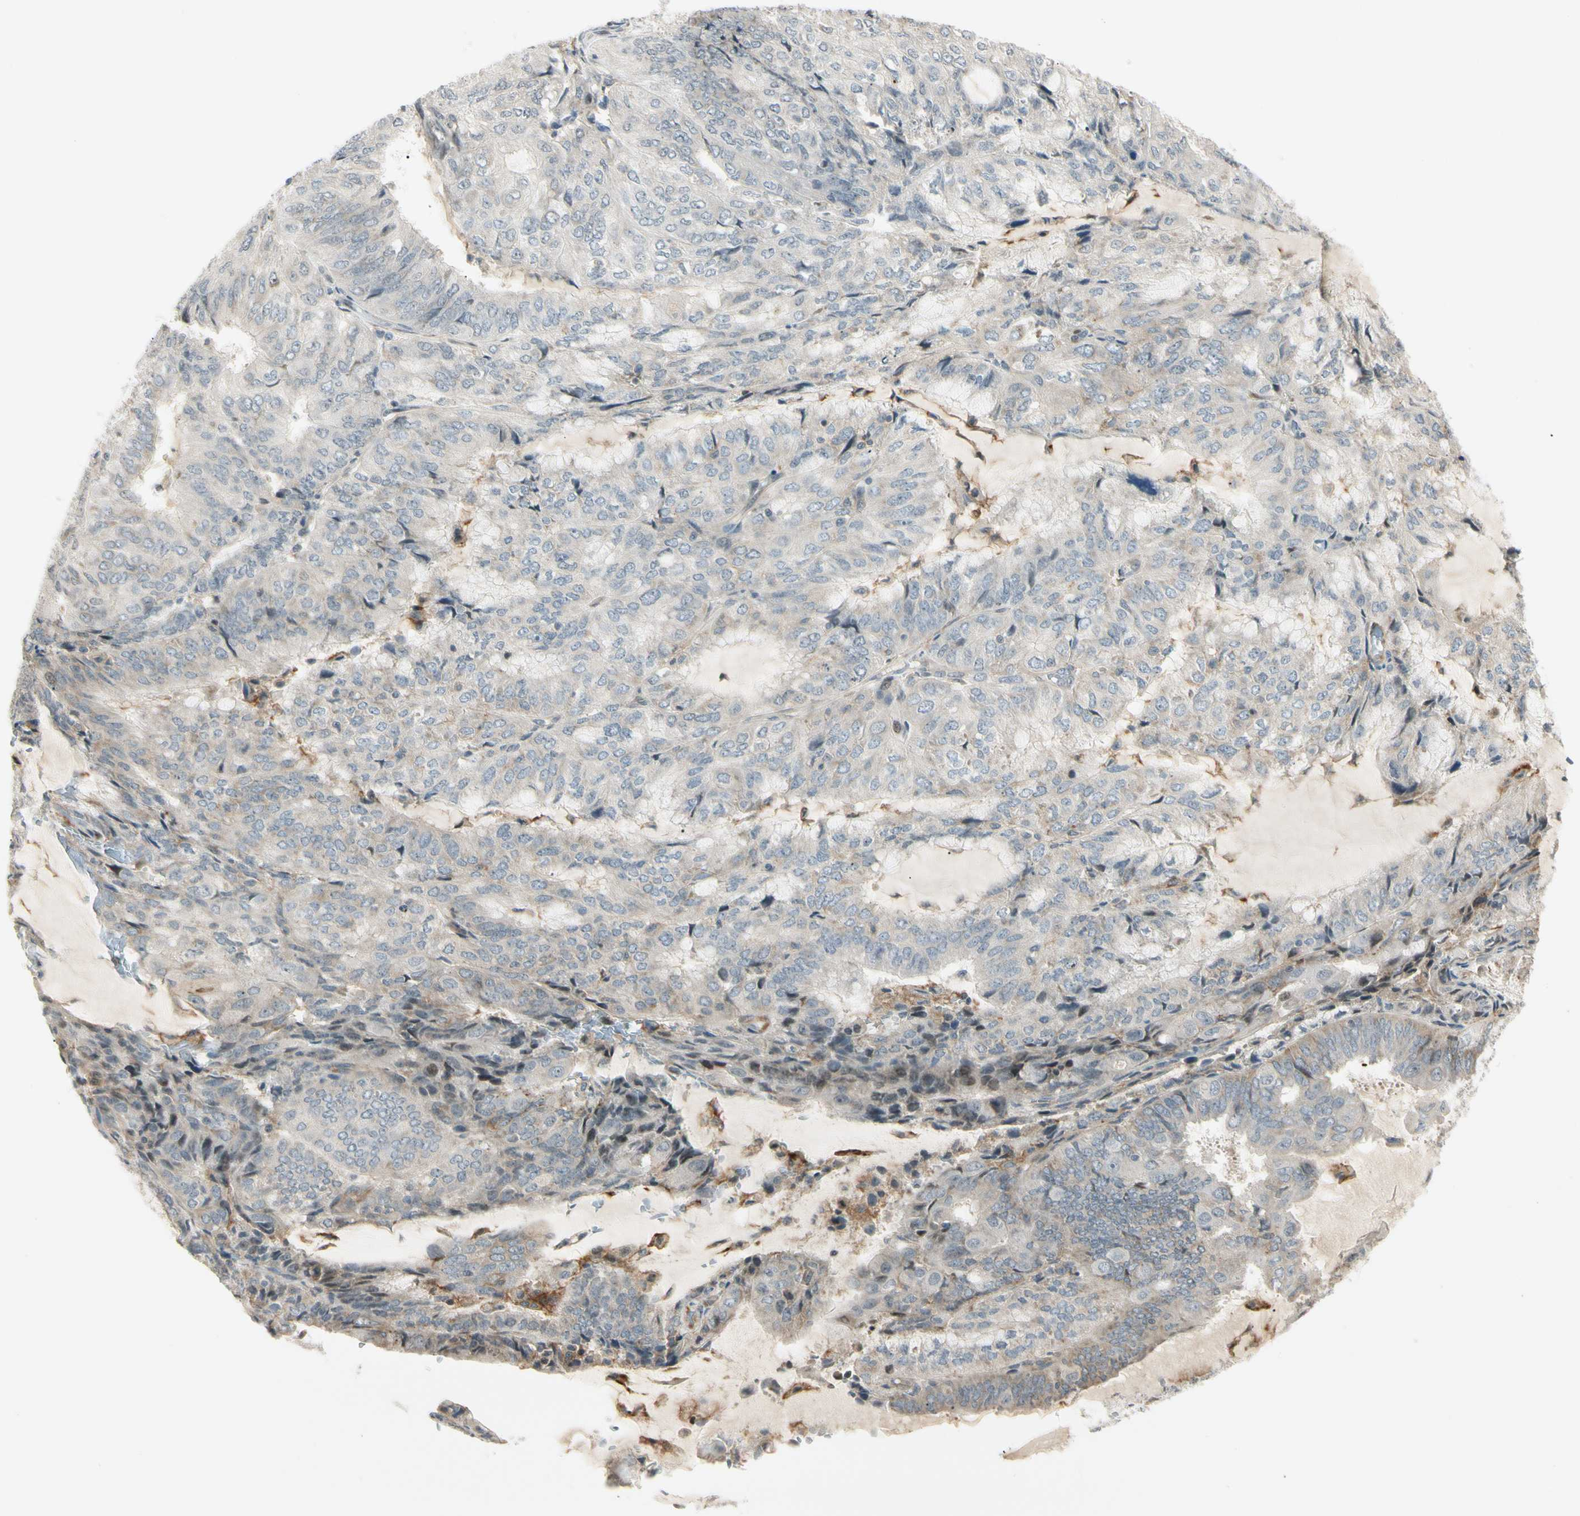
{"staining": {"intensity": "negative", "quantity": "none", "location": "none"}, "tissue": "endometrial cancer", "cell_type": "Tumor cells", "image_type": "cancer", "snomed": [{"axis": "morphology", "description": "Adenocarcinoma, NOS"}, {"axis": "topography", "description": "Endometrium"}], "caption": "A photomicrograph of human endometrial cancer is negative for staining in tumor cells.", "gene": "FNDC3B", "patient": {"sex": "female", "age": 81}}